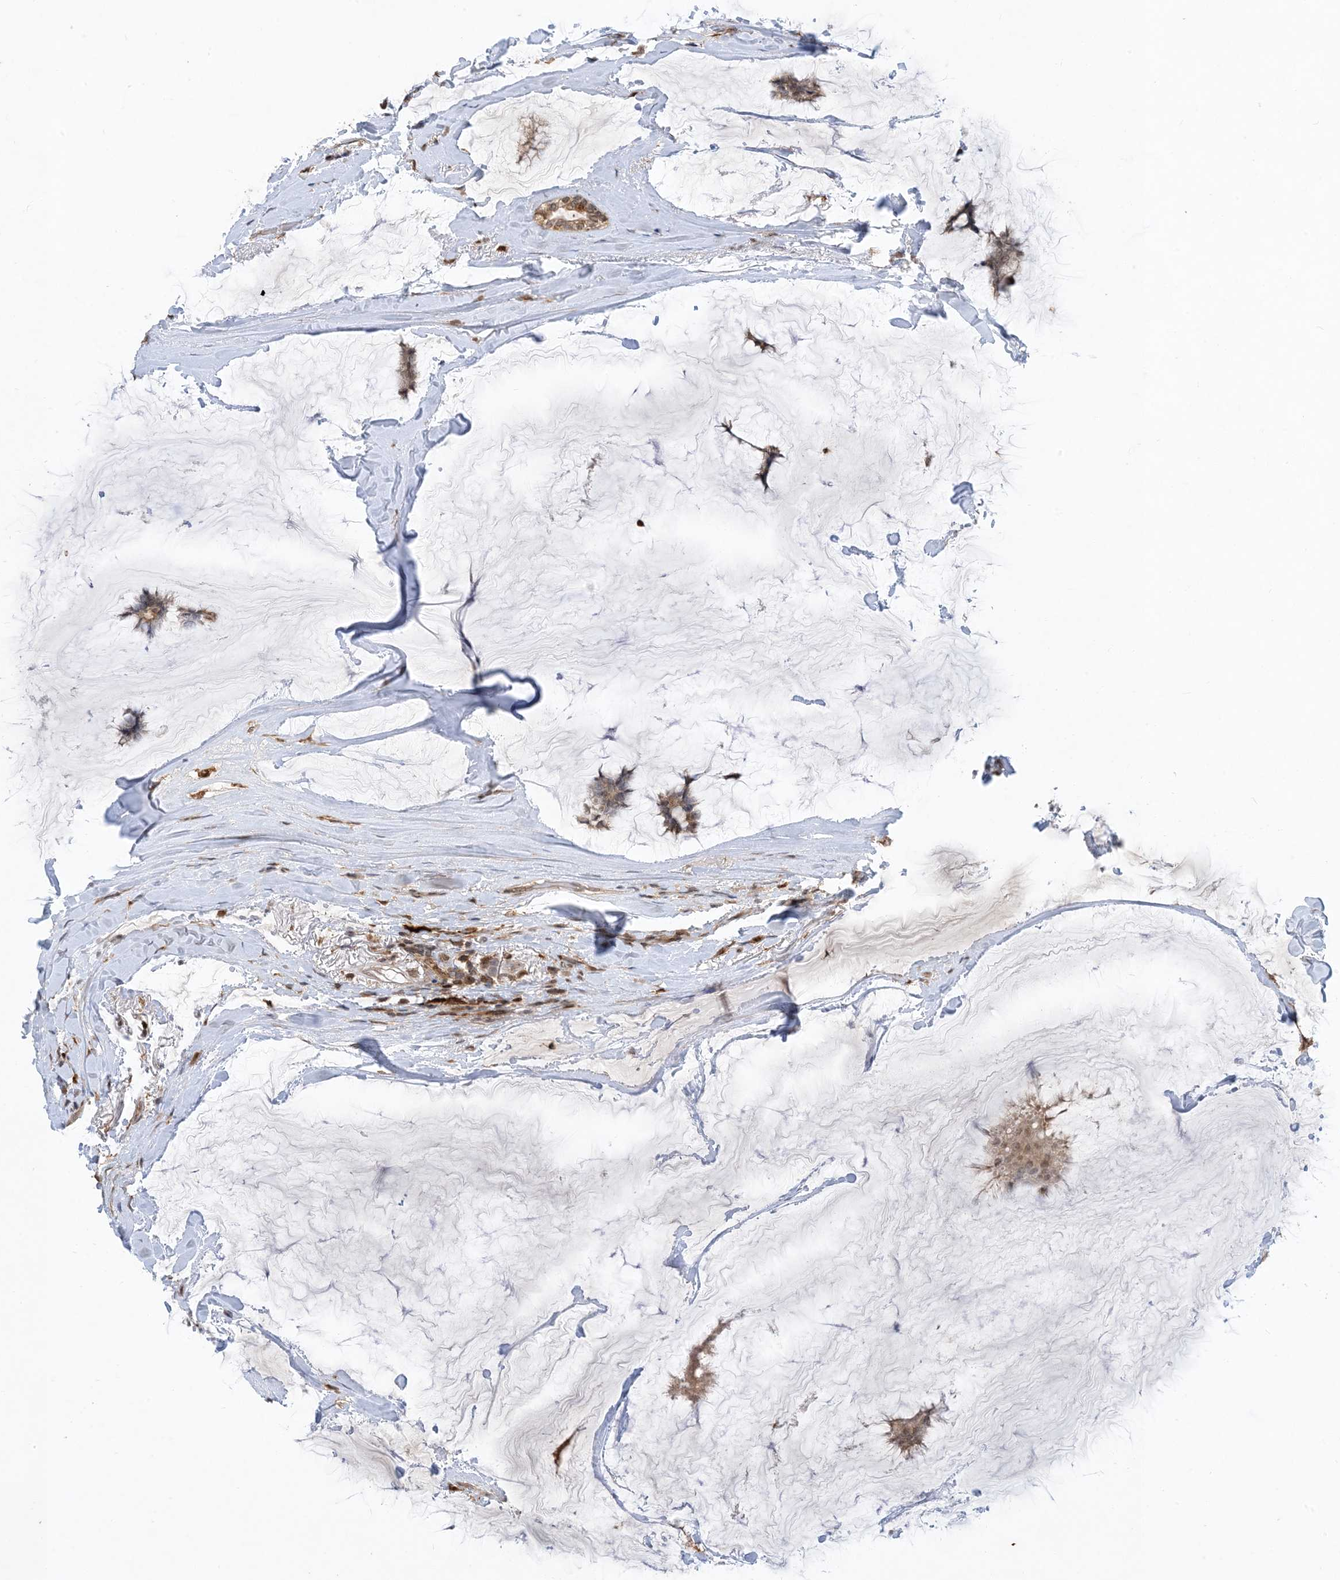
{"staining": {"intensity": "weak", "quantity": ">75%", "location": "cytoplasmic/membranous,nuclear"}, "tissue": "breast cancer", "cell_type": "Tumor cells", "image_type": "cancer", "snomed": [{"axis": "morphology", "description": "Duct carcinoma"}, {"axis": "topography", "description": "Breast"}], "caption": "Immunohistochemical staining of breast cancer demonstrates weak cytoplasmic/membranous and nuclear protein staining in approximately >75% of tumor cells.", "gene": "NAGK", "patient": {"sex": "female", "age": 93}}